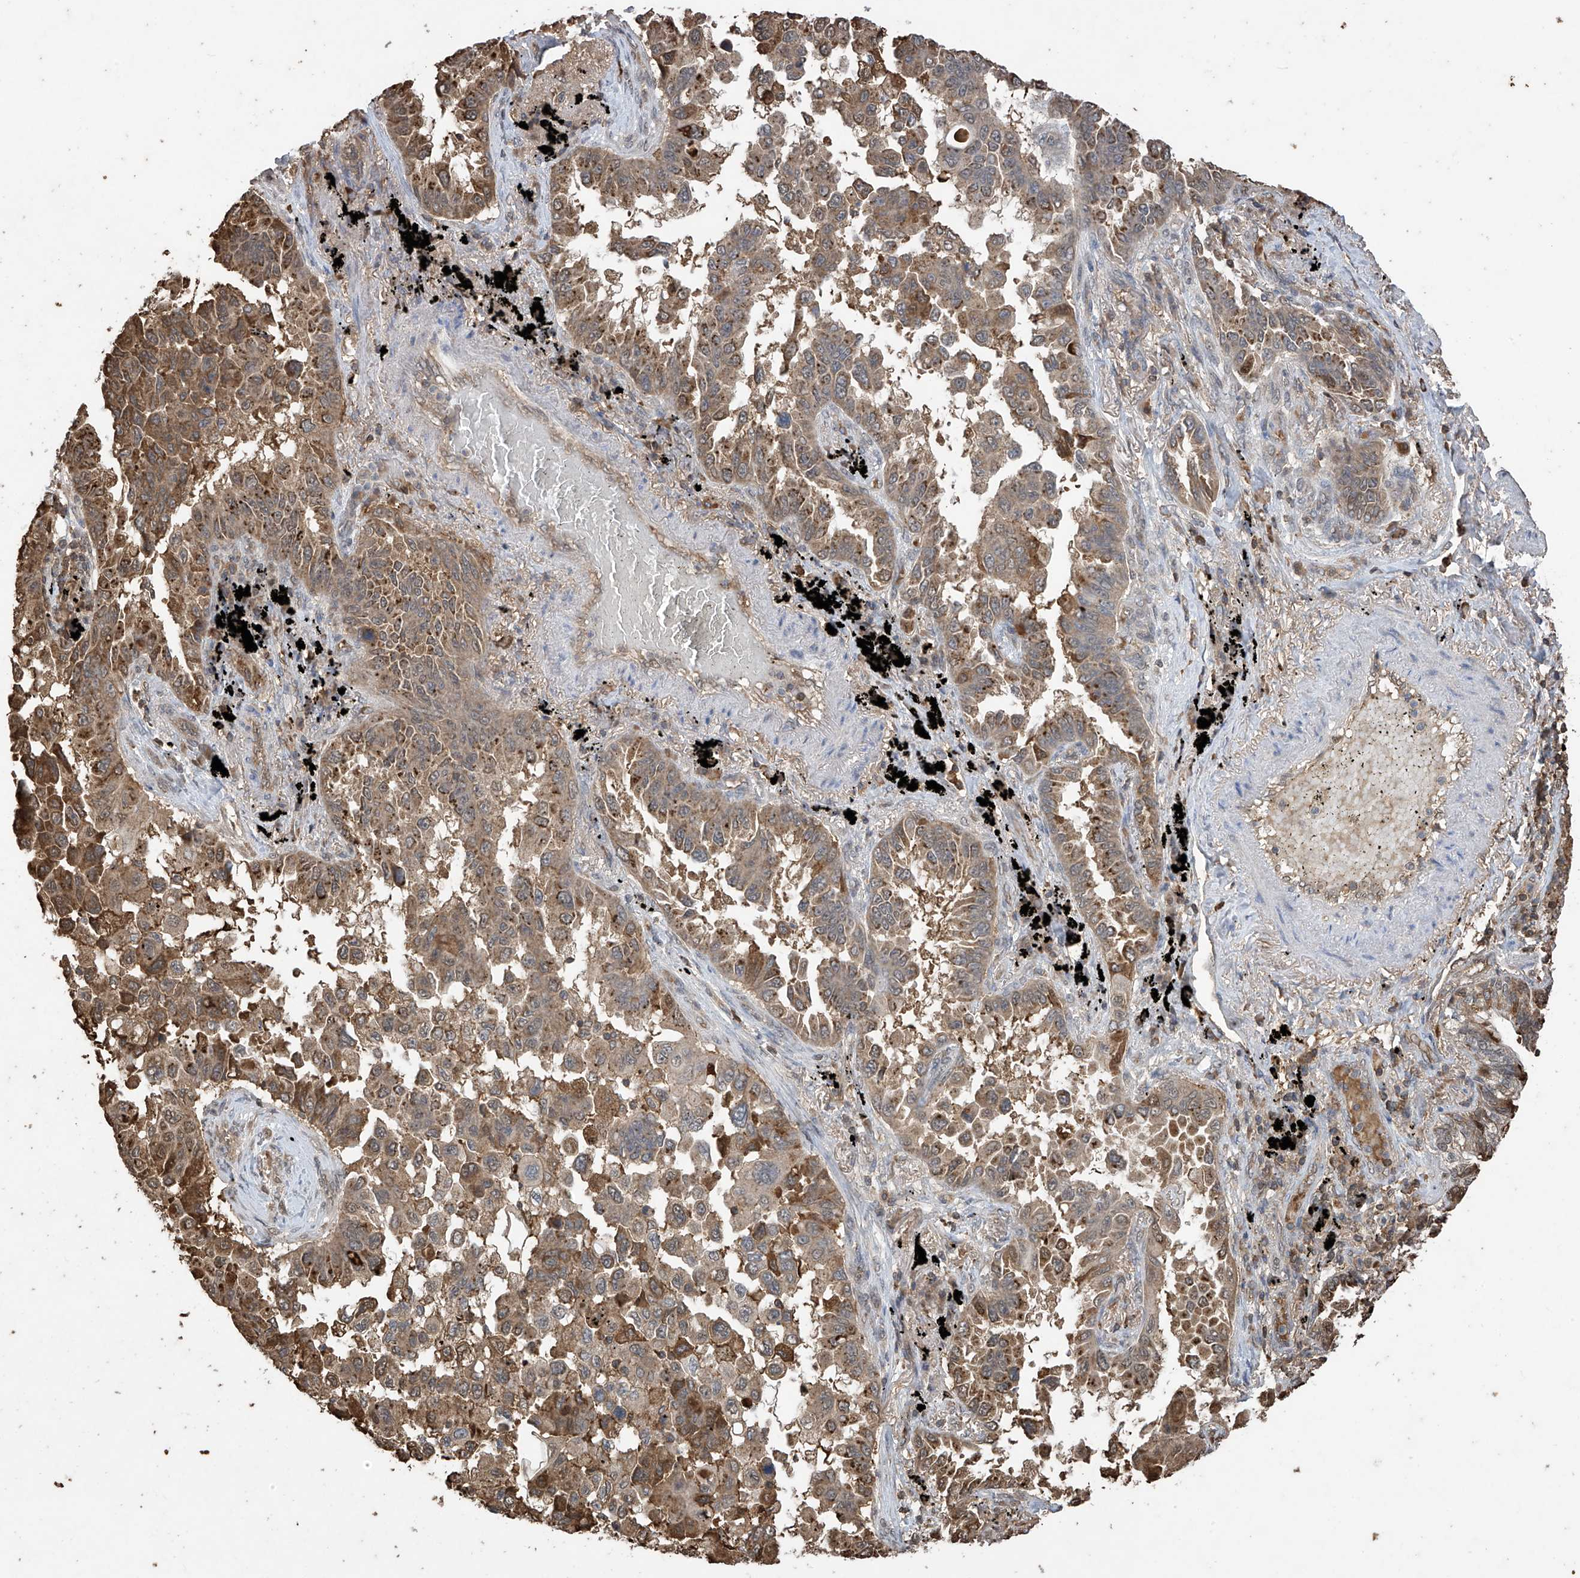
{"staining": {"intensity": "moderate", "quantity": ">75%", "location": "cytoplasmic/membranous"}, "tissue": "lung cancer", "cell_type": "Tumor cells", "image_type": "cancer", "snomed": [{"axis": "morphology", "description": "Adenocarcinoma, NOS"}, {"axis": "topography", "description": "Lung"}], "caption": "Immunohistochemical staining of human lung cancer (adenocarcinoma) displays medium levels of moderate cytoplasmic/membranous positivity in approximately >75% of tumor cells. The protein of interest is shown in brown color, while the nuclei are stained blue.", "gene": "PNPT1", "patient": {"sex": "female", "age": 67}}